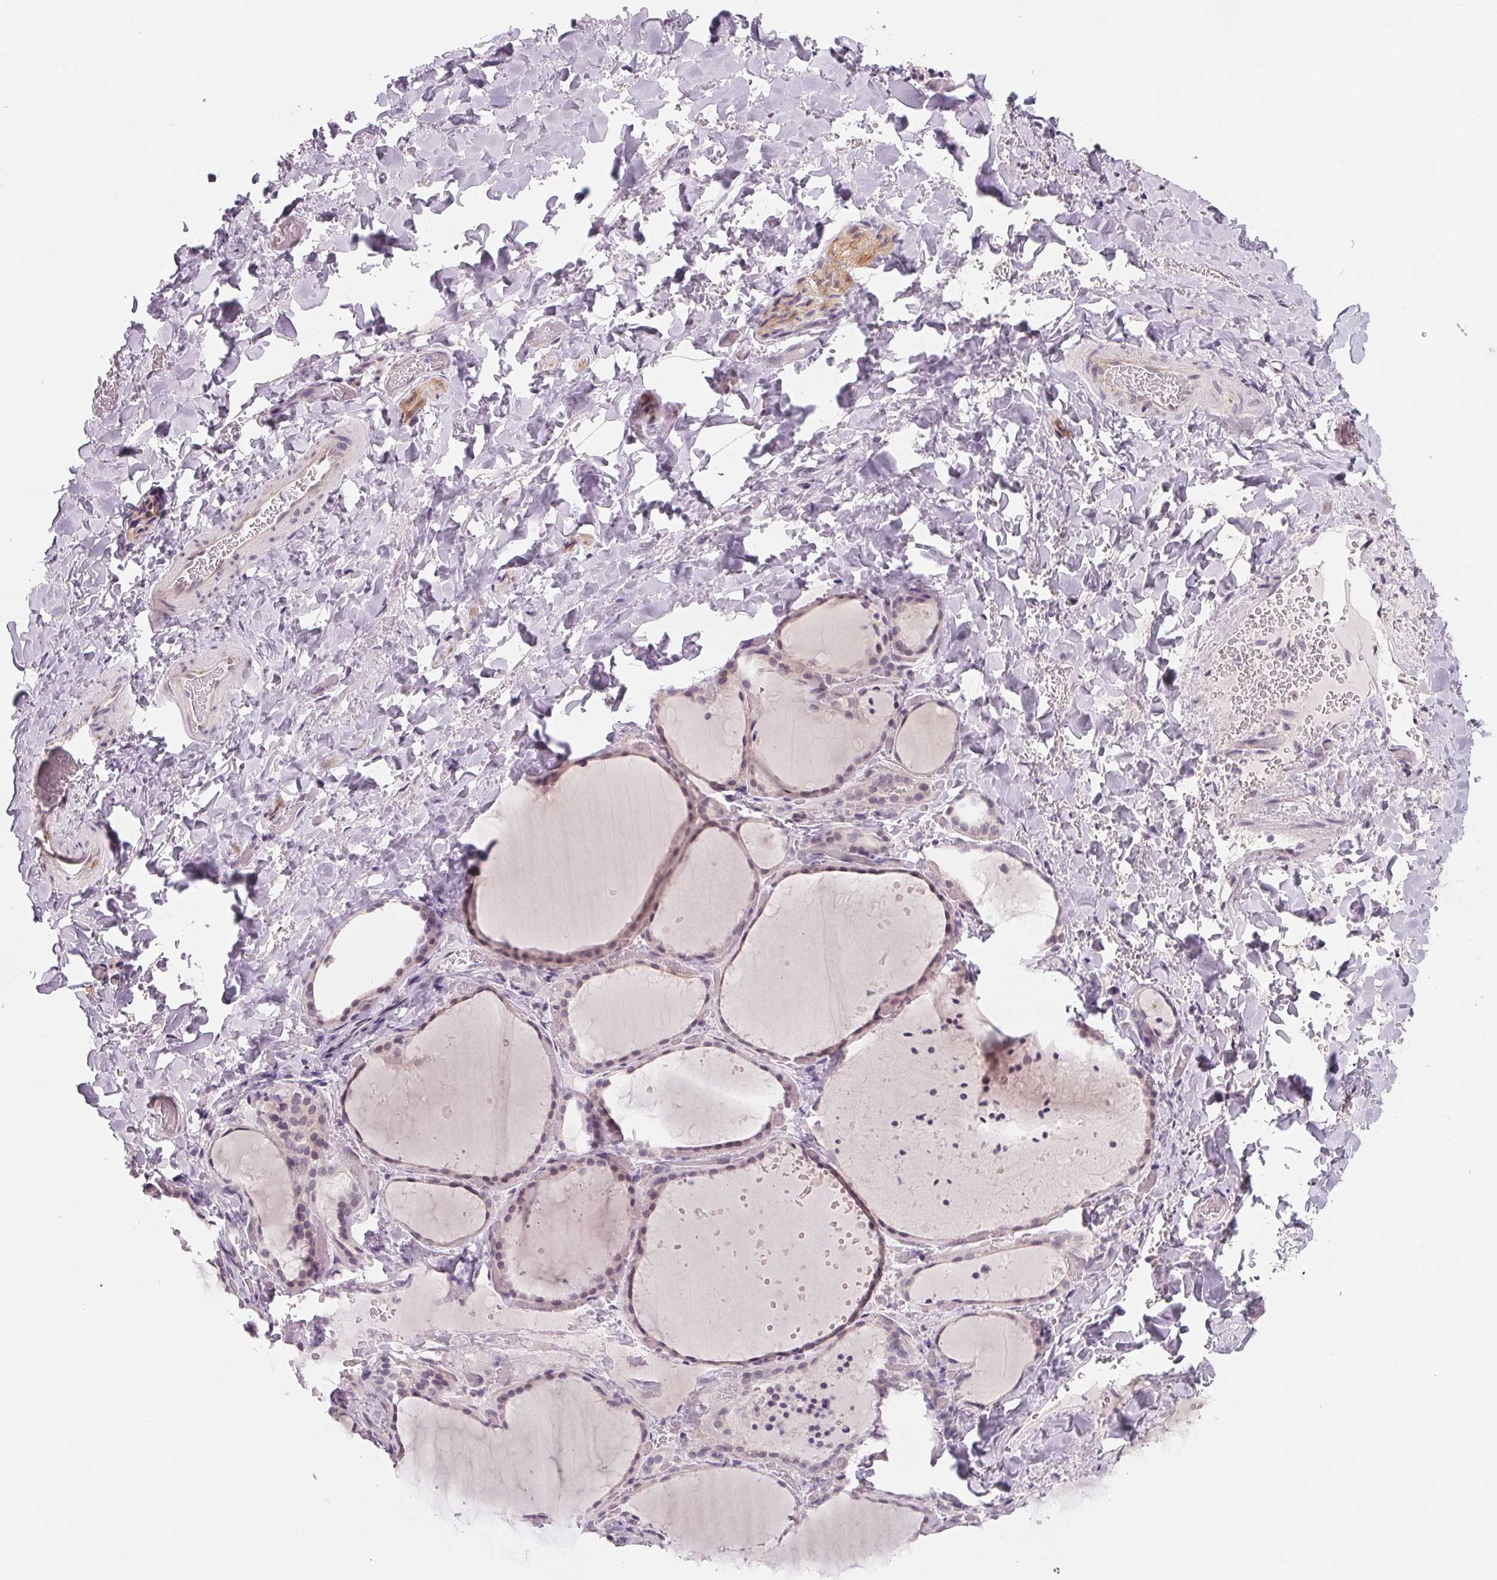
{"staining": {"intensity": "negative", "quantity": "none", "location": "none"}, "tissue": "thyroid gland", "cell_type": "Glandular cells", "image_type": "normal", "snomed": [{"axis": "morphology", "description": "Normal tissue, NOS"}, {"axis": "topography", "description": "Thyroid gland"}], "caption": "The histopathology image displays no staining of glandular cells in unremarkable thyroid gland.", "gene": "CFC1B", "patient": {"sex": "female", "age": 36}}